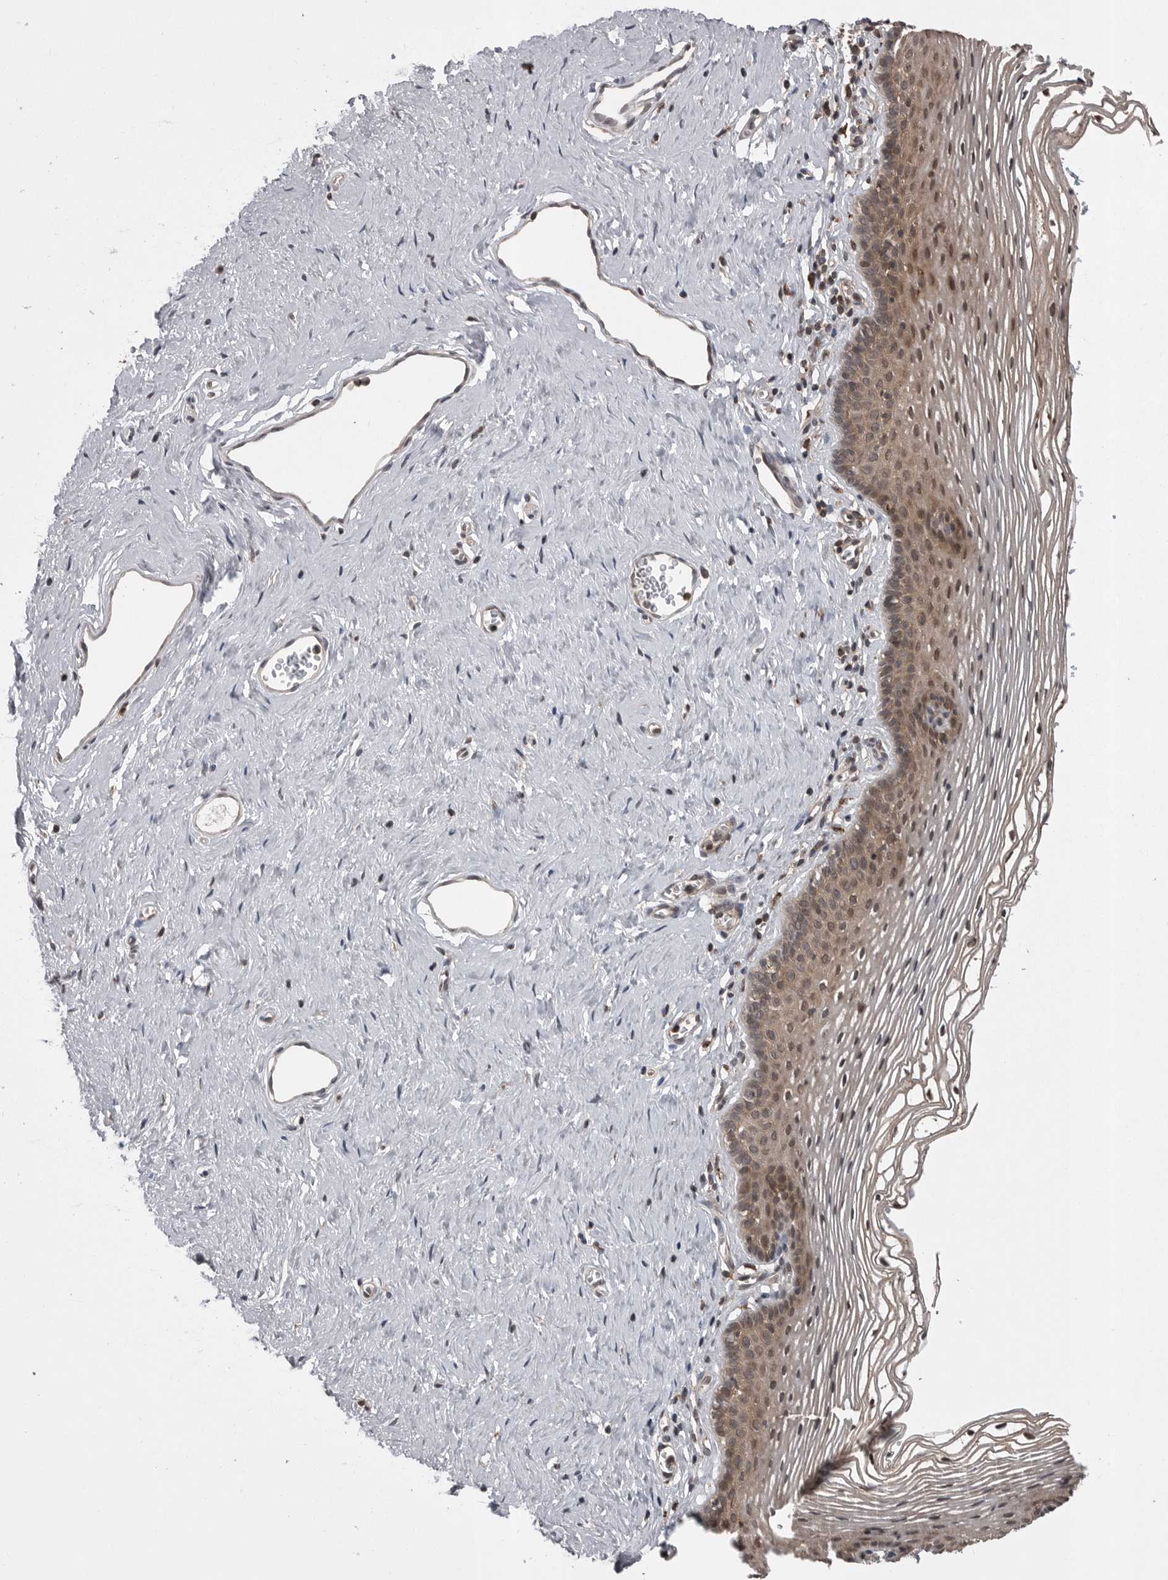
{"staining": {"intensity": "weak", "quantity": ">75%", "location": "cytoplasmic/membranous,nuclear"}, "tissue": "vagina", "cell_type": "Squamous epithelial cells", "image_type": "normal", "snomed": [{"axis": "morphology", "description": "Normal tissue, NOS"}, {"axis": "topography", "description": "Vagina"}], "caption": "High-power microscopy captured an immunohistochemistry (IHC) photomicrograph of benign vagina, revealing weak cytoplasmic/membranous,nuclear expression in about >75% of squamous epithelial cells. The staining was performed using DAB (3,3'-diaminobenzidine), with brown indicating positive protein expression. Nuclei are stained blue with hematoxylin.", "gene": "AOAH", "patient": {"sex": "female", "age": 32}}